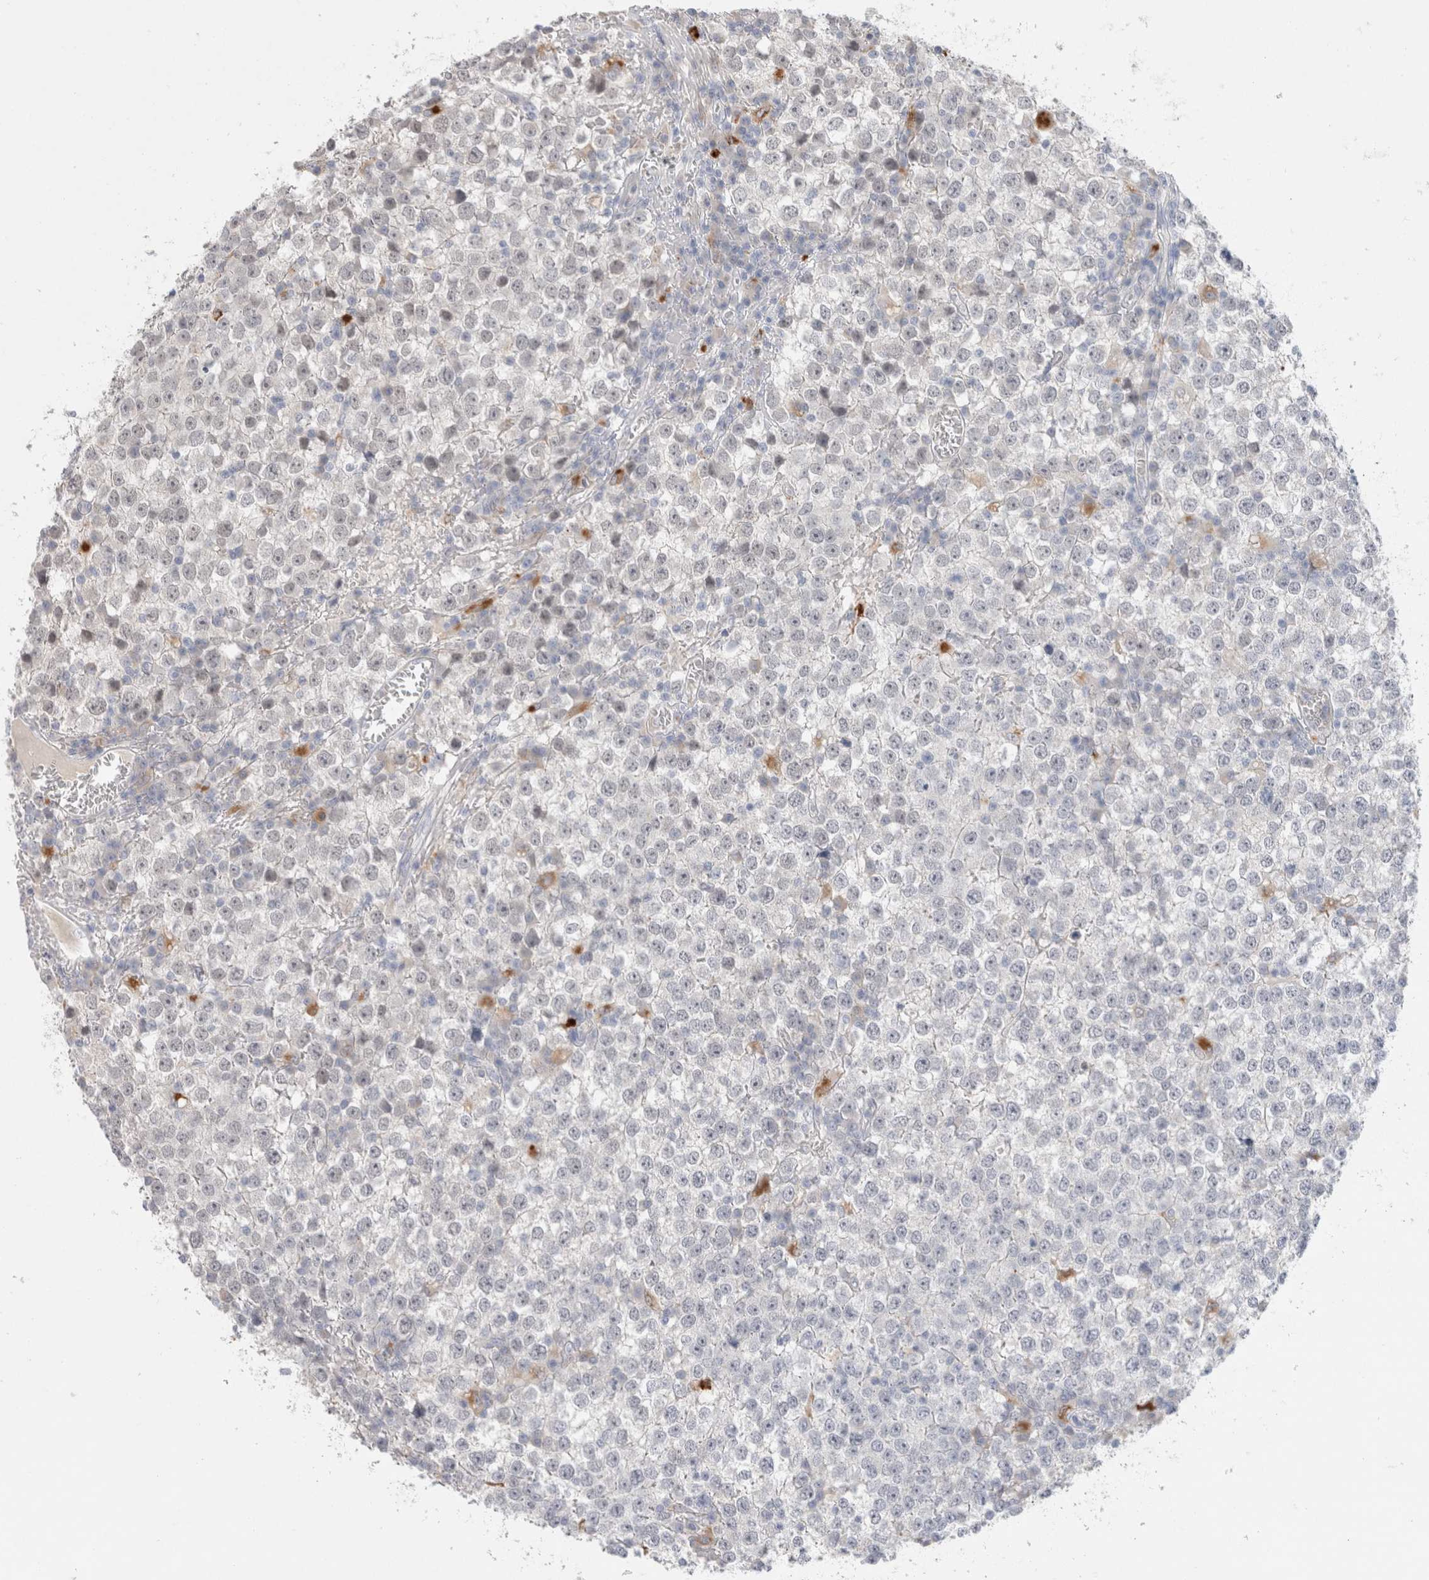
{"staining": {"intensity": "negative", "quantity": "none", "location": "none"}, "tissue": "testis cancer", "cell_type": "Tumor cells", "image_type": "cancer", "snomed": [{"axis": "morphology", "description": "Seminoma, NOS"}, {"axis": "topography", "description": "Testis"}], "caption": "Immunohistochemistry of human testis seminoma shows no expression in tumor cells. (Stains: DAB (3,3'-diaminobenzidine) immunohistochemistry with hematoxylin counter stain, Microscopy: brightfield microscopy at high magnification).", "gene": "HPGDS", "patient": {"sex": "male", "age": 65}}